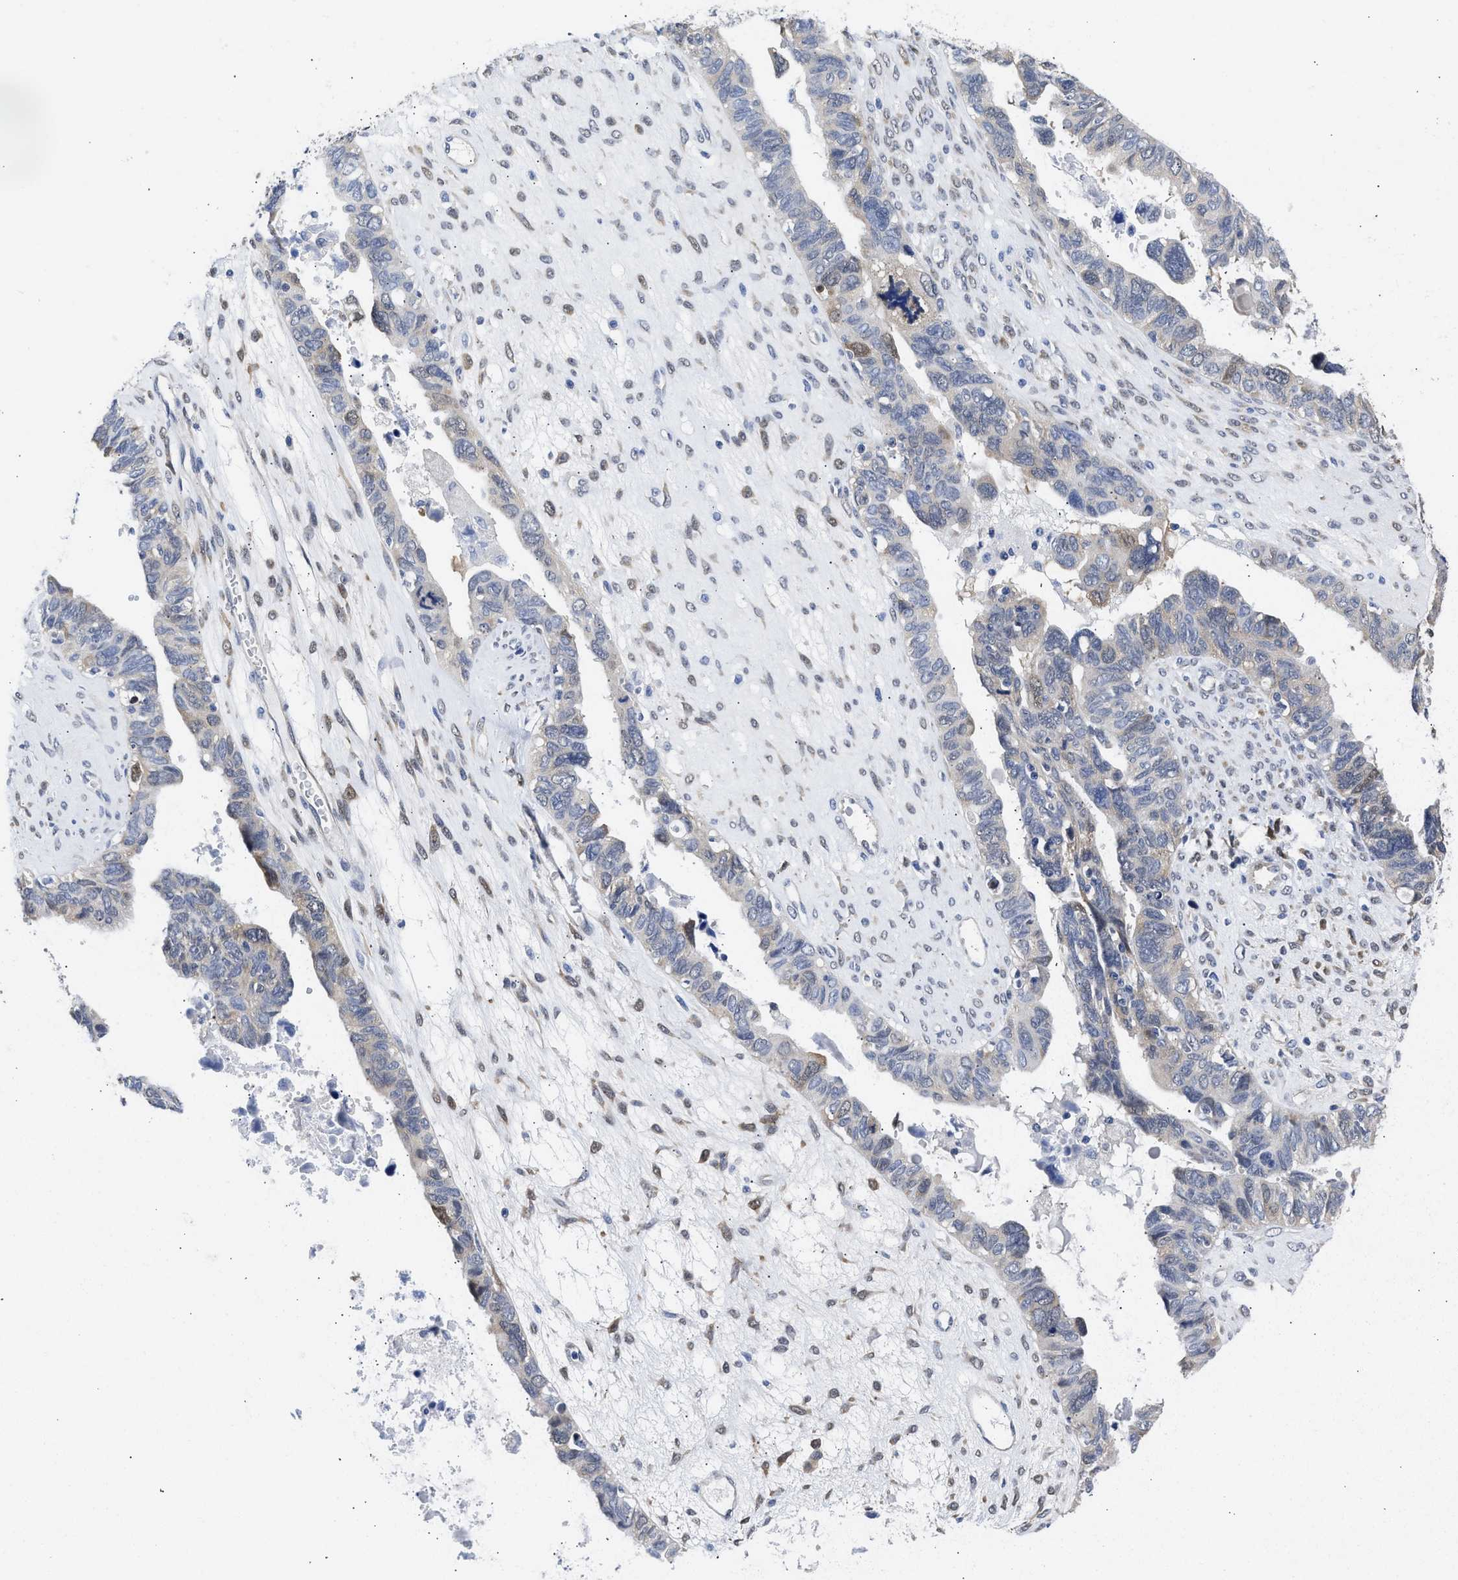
{"staining": {"intensity": "weak", "quantity": "<25%", "location": "cytoplasmic/membranous,nuclear"}, "tissue": "ovarian cancer", "cell_type": "Tumor cells", "image_type": "cancer", "snomed": [{"axis": "morphology", "description": "Cystadenocarcinoma, serous, NOS"}, {"axis": "topography", "description": "Ovary"}], "caption": "DAB (3,3'-diaminobenzidine) immunohistochemical staining of human serous cystadenocarcinoma (ovarian) reveals no significant expression in tumor cells.", "gene": "XPO5", "patient": {"sex": "female", "age": 79}}